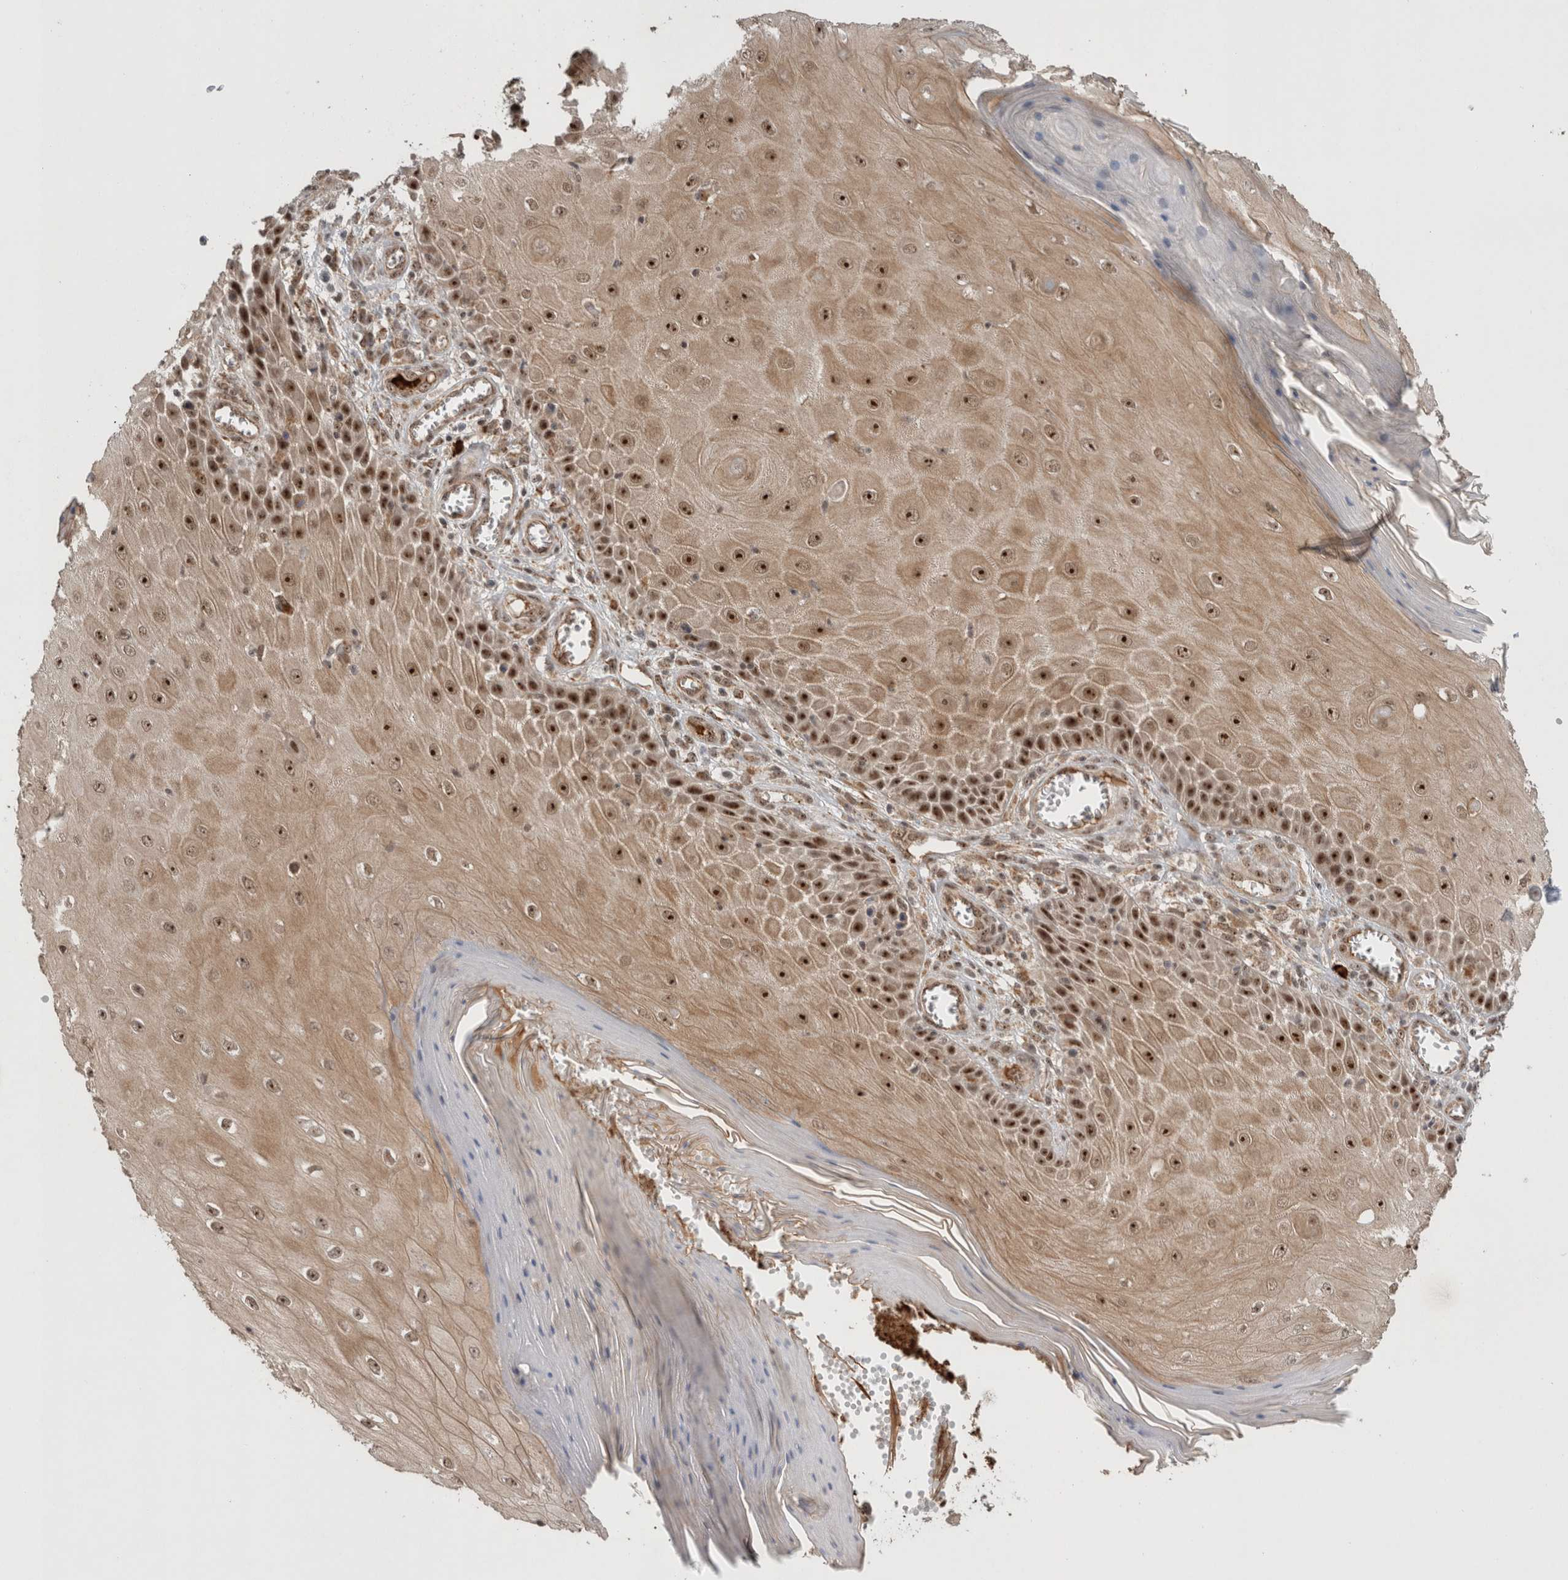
{"staining": {"intensity": "moderate", "quantity": ">75%", "location": "cytoplasmic/membranous,nuclear"}, "tissue": "skin cancer", "cell_type": "Tumor cells", "image_type": "cancer", "snomed": [{"axis": "morphology", "description": "Squamous cell carcinoma, NOS"}, {"axis": "topography", "description": "Skin"}], "caption": "Skin cancer stained with immunohistochemistry (IHC) exhibits moderate cytoplasmic/membranous and nuclear staining in about >75% of tumor cells.", "gene": "MPHOSPH6", "patient": {"sex": "female", "age": 73}}